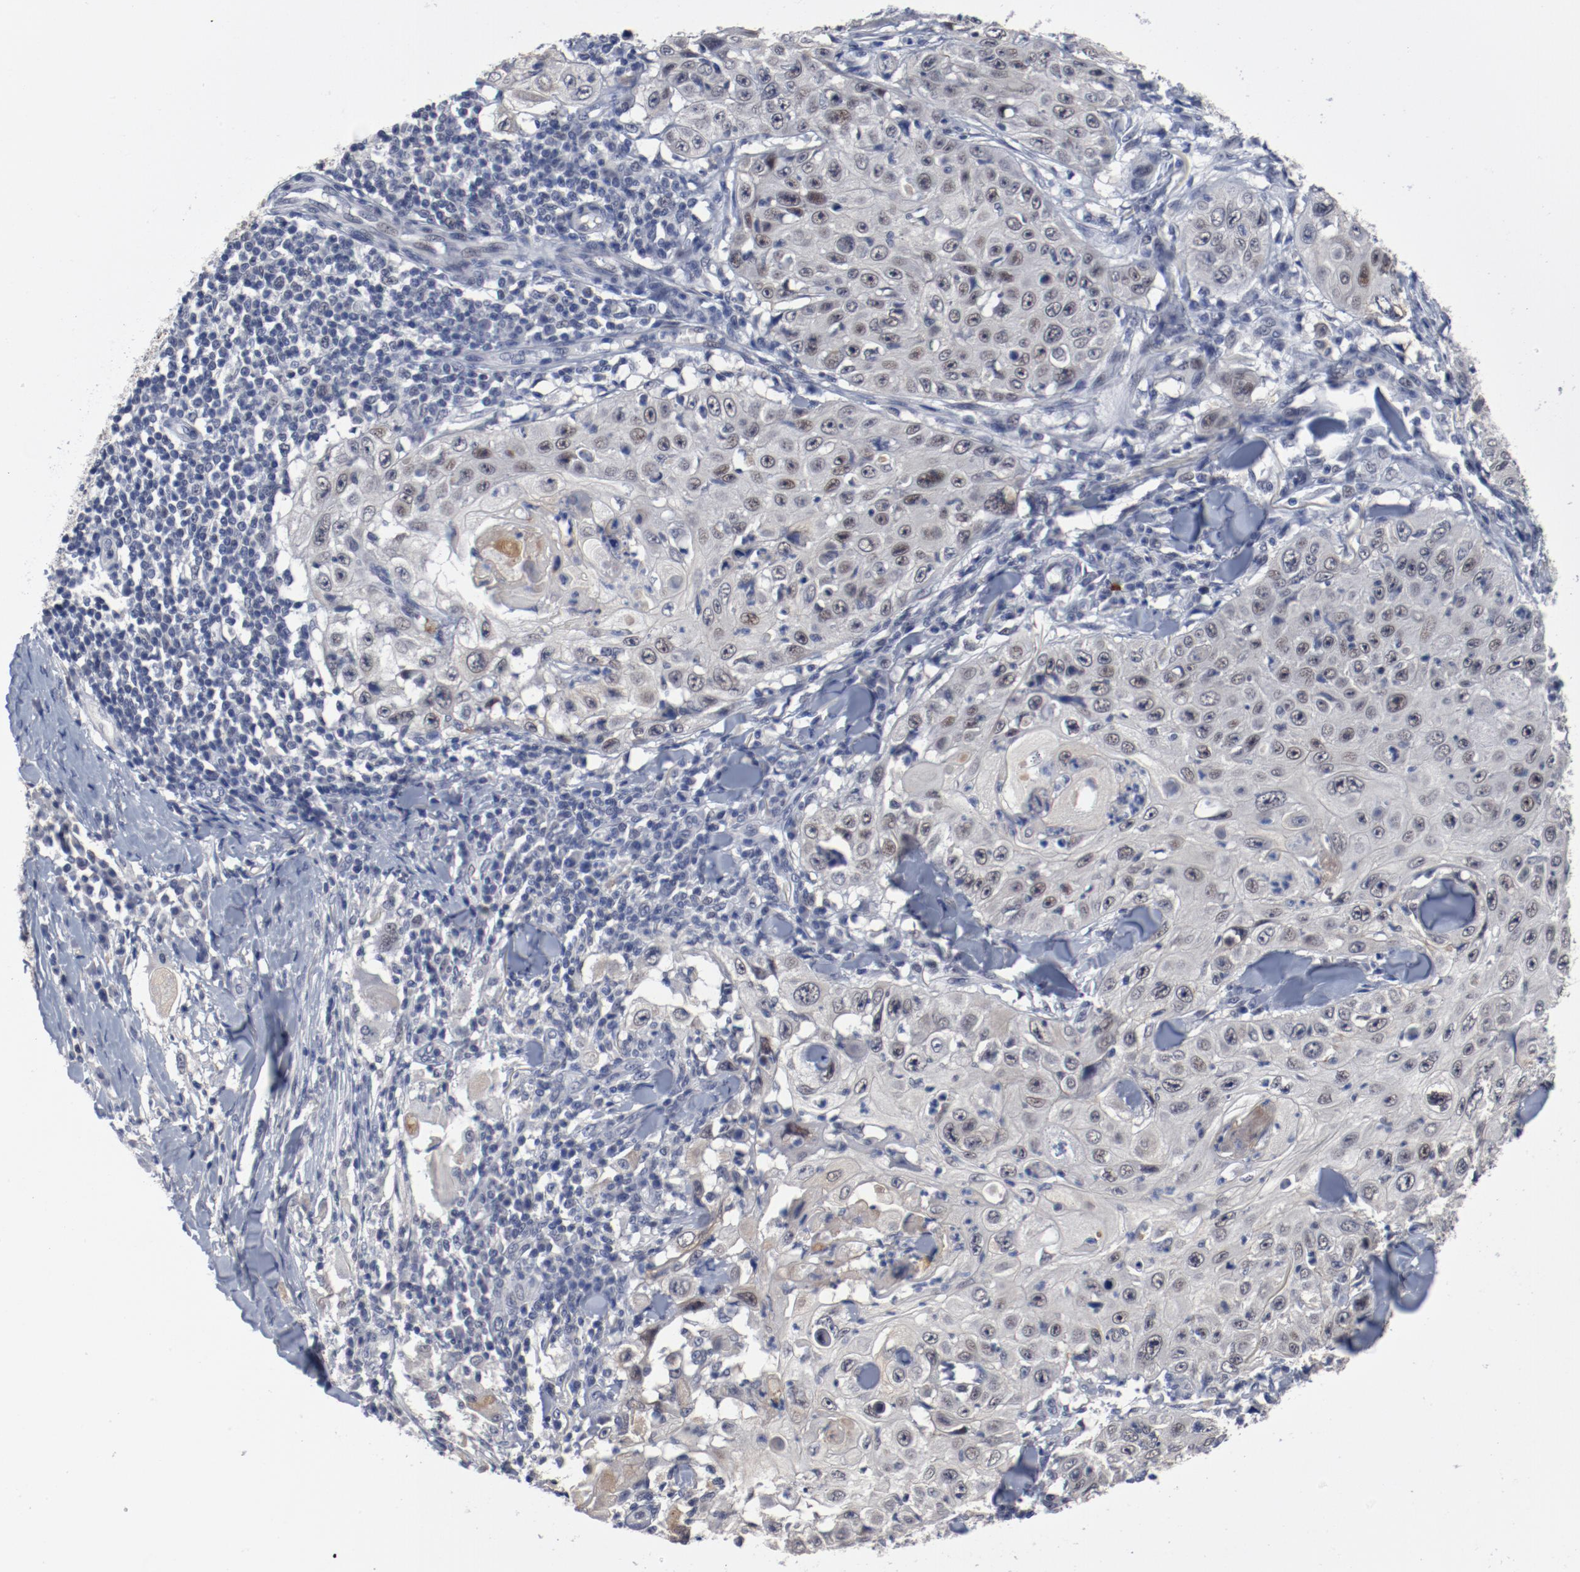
{"staining": {"intensity": "weak", "quantity": "25%-75%", "location": "nuclear"}, "tissue": "skin cancer", "cell_type": "Tumor cells", "image_type": "cancer", "snomed": [{"axis": "morphology", "description": "Squamous cell carcinoma, NOS"}, {"axis": "topography", "description": "Skin"}], "caption": "This is a photomicrograph of immunohistochemistry (IHC) staining of skin cancer, which shows weak expression in the nuclear of tumor cells.", "gene": "ANKLE2", "patient": {"sex": "male", "age": 86}}